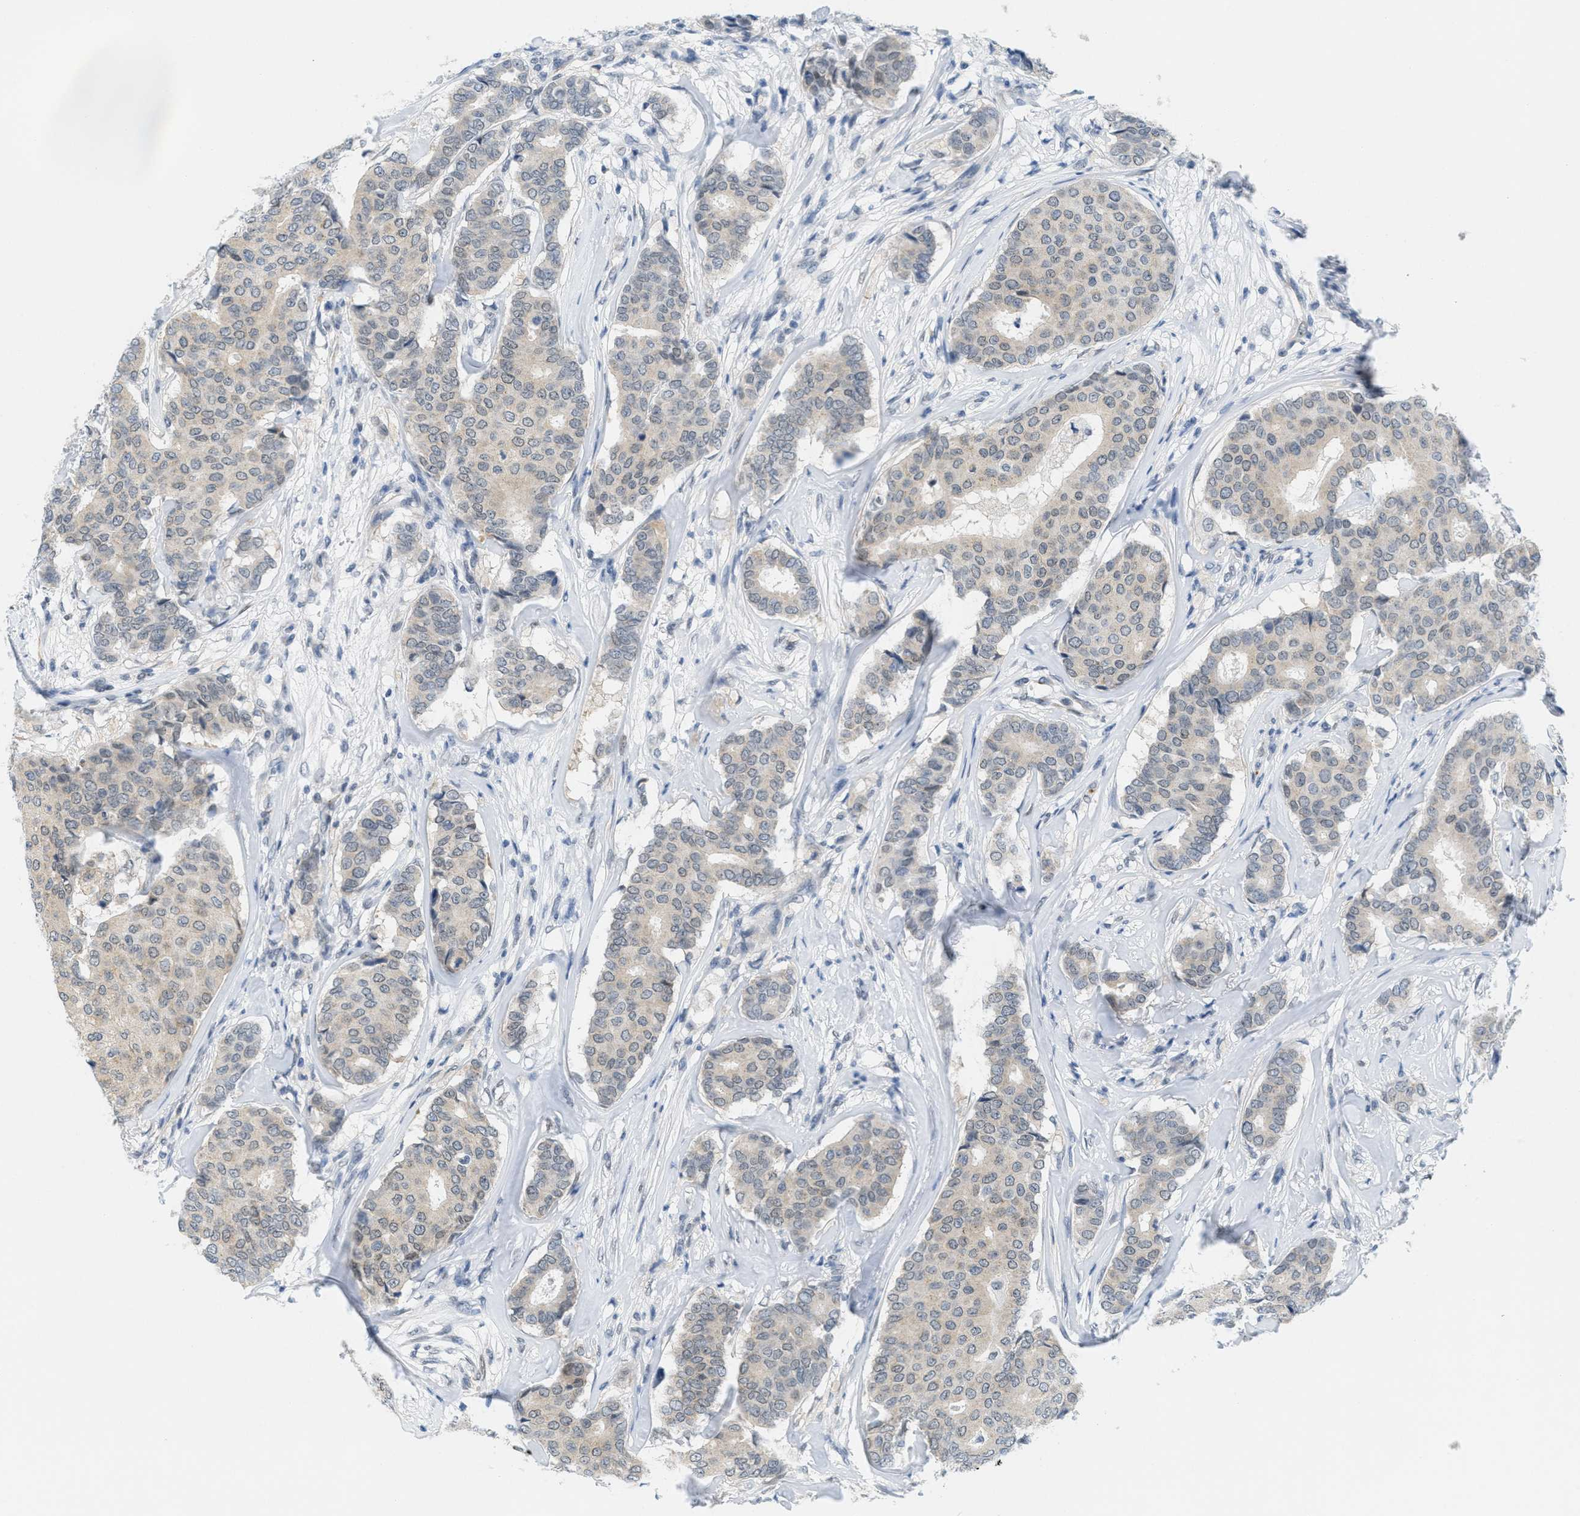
{"staining": {"intensity": "negative", "quantity": "none", "location": "none"}, "tissue": "breast cancer", "cell_type": "Tumor cells", "image_type": "cancer", "snomed": [{"axis": "morphology", "description": "Duct carcinoma"}, {"axis": "topography", "description": "Breast"}], "caption": "IHC histopathology image of neoplastic tissue: breast invasive ductal carcinoma stained with DAB demonstrates no significant protein positivity in tumor cells.", "gene": "HS3ST2", "patient": {"sex": "female", "age": 75}}